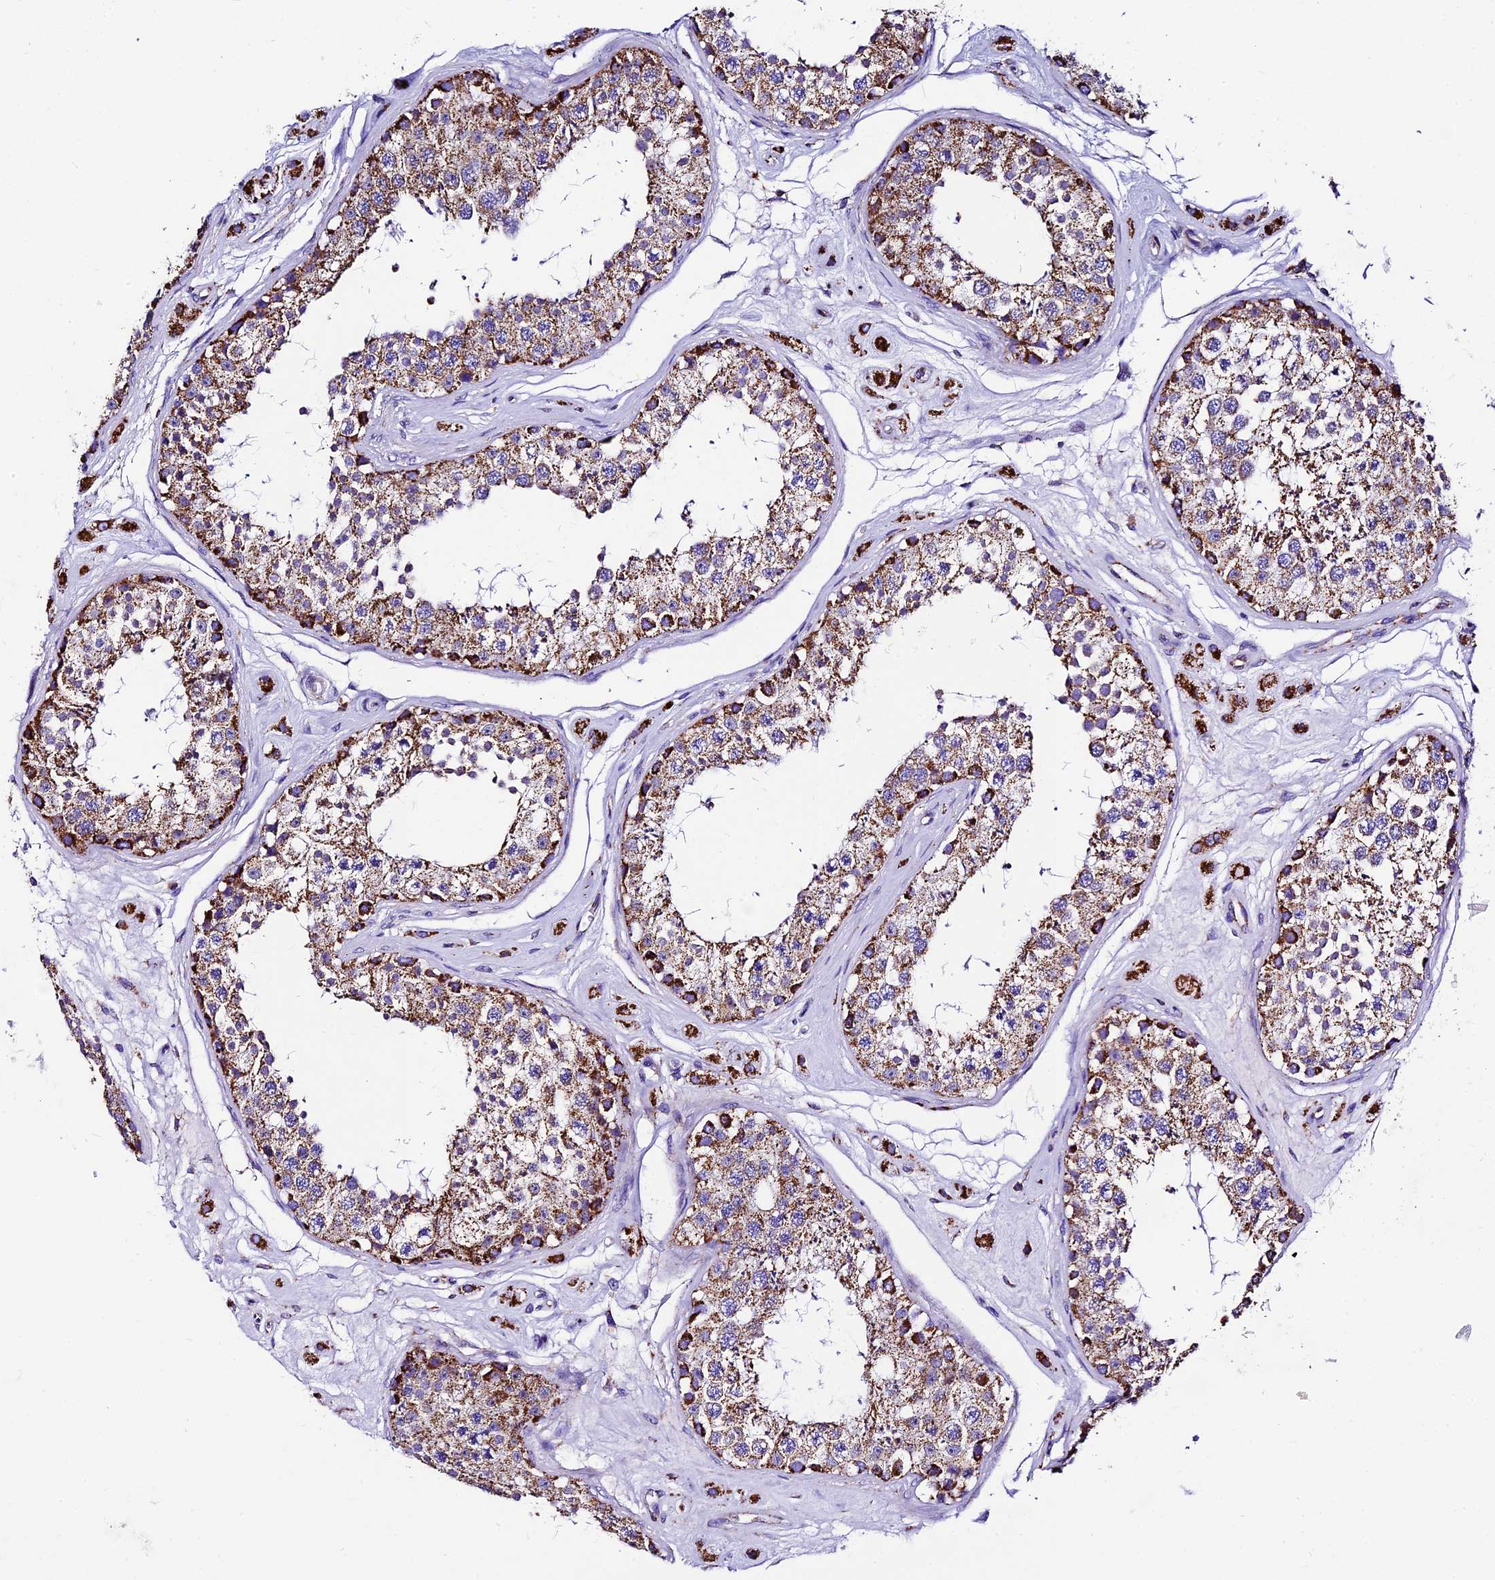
{"staining": {"intensity": "strong", "quantity": "25%-75%", "location": "cytoplasmic/membranous"}, "tissue": "testis", "cell_type": "Cells in seminiferous ducts", "image_type": "normal", "snomed": [{"axis": "morphology", "description": "Normal tissue, NOS"}, {"axis": "topography", "description": "Testis"}], "caption": "This photomicrograph displays immunohistochemistry staining of unremarkable testis, with high strong cytoplasmic/membranous staining in approximately 25%-75% of cells in seminiferous ducts.", "gene": "DCAF5", "patient": {"sex": "male", "age": 25}}